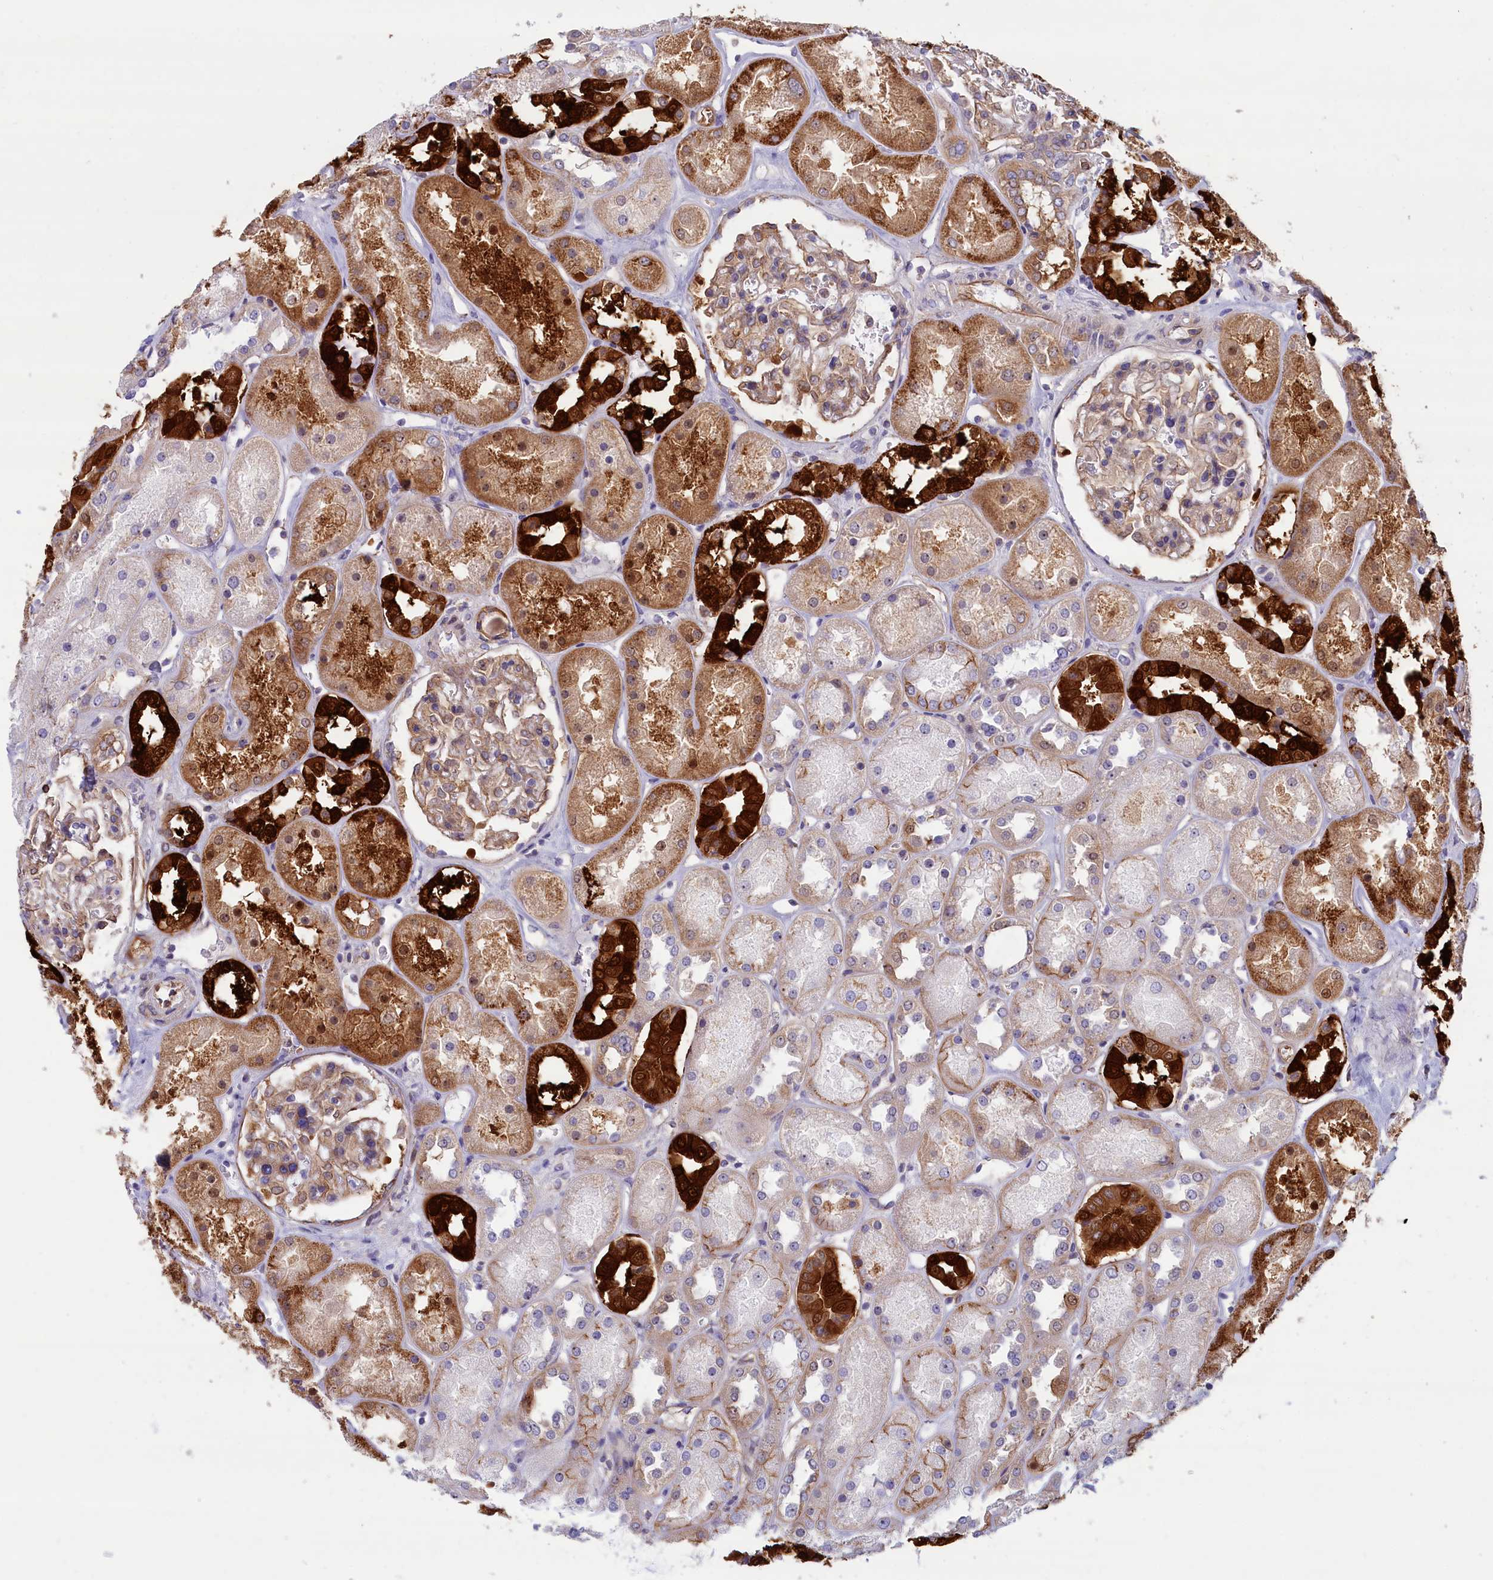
{"staining": {"intensity": "weak", "quantity": "<25%", "location": "cytoplasmic/membranous"}, "tissue": "kidney", "cell_type": "Cells in glomeruli", "image_type": "normal", "snomed": [{"axis": "morphology", "description": "Normal tissue, NOS"}, {"axis": "topography", "description": "Kidney"}], "caption": "Protein analysis of benign kidney reveals no significant staining in cells in glomeruli. Brightfield microscopy of immunohistochemistry stained with DAB (brown) and hematoxylin (blue), captured at high magnification.", "gene": "ABCC12", "patient": {"sex": "male", "age": 70}}